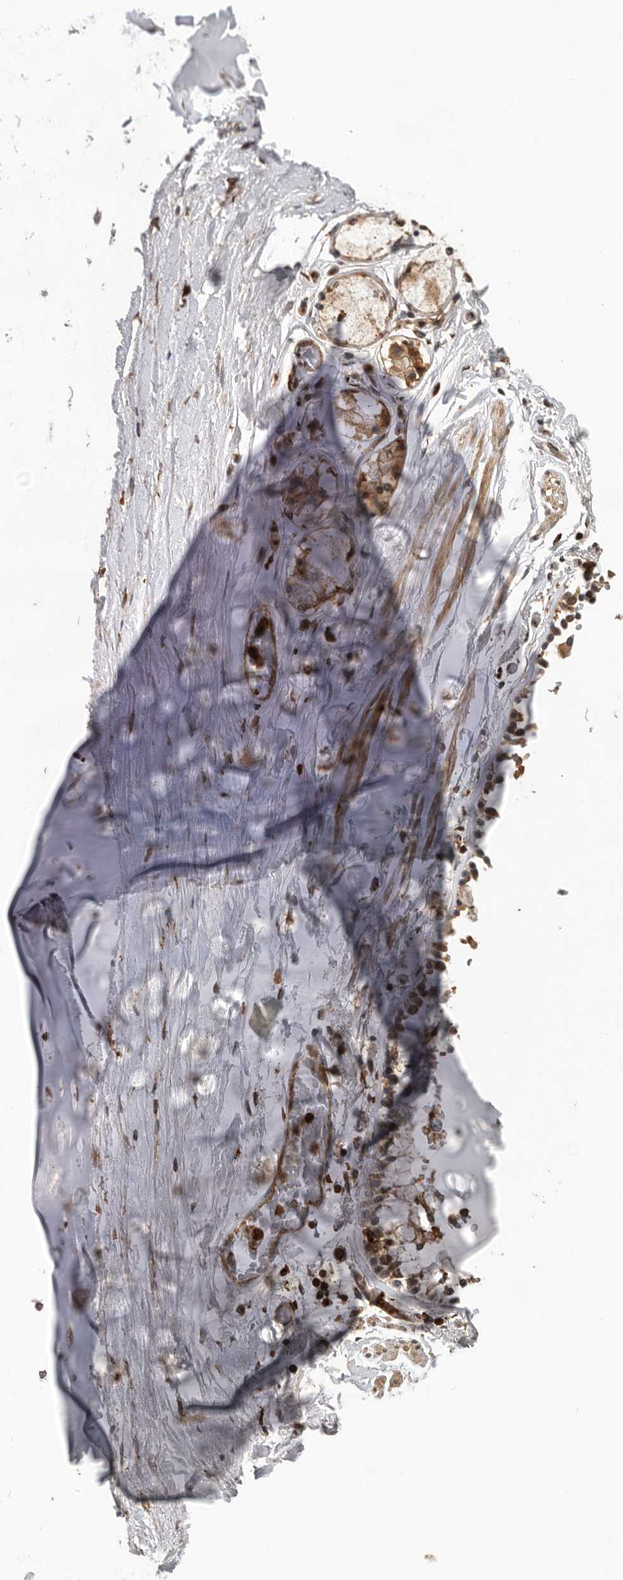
{"staining": {"intensity": "strong", "quantity": ">75%", "location": "cytoplasmic/membranous"}, "tissue": "adipose tissue", "cell_type": "Adipocytes", "image_type": "normal", "snomed": [{"axis": "morphology", "description": "Normal tissue, NOS"}, {"axis": "topography", "description": "Cartilage tissue"}, {"axis": "topography", "description": "Lung"}], "caption": "The histopathology image demonstrates immunohistochemical staining of normal adipose tissue. There is strong cytoplasmic/membranous positivity is appreciated in approximately >75% of adipocytes. (Brightfield microscopy of DAB IHC at high magnification).", "gene": "RNF157", "patient": {"sex": "female", "age": 77}}